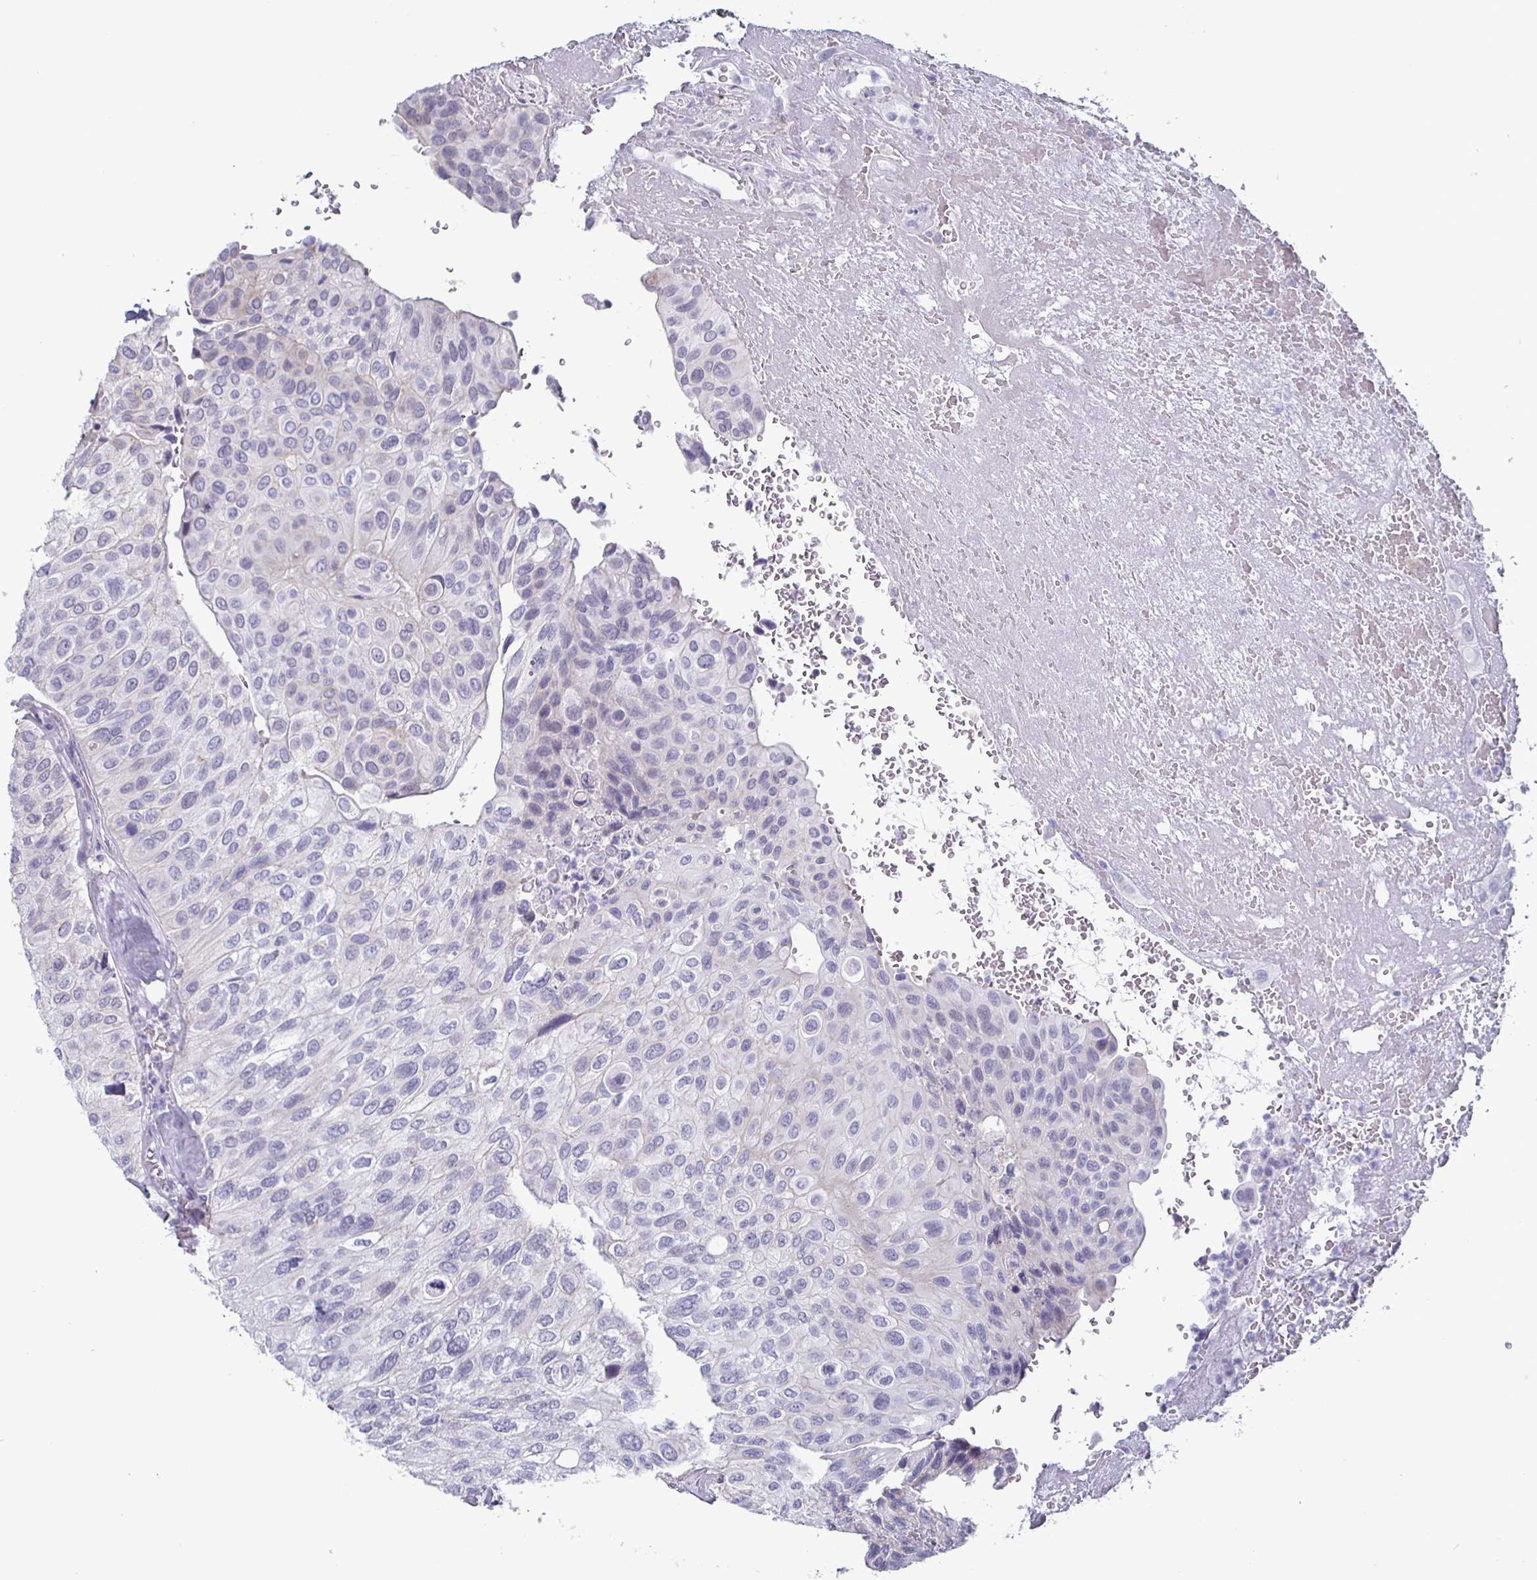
{"staining": {"intensity": "negative", "quantity": "none", "location": "none"}, "tissue": "urothelial cancer", "cell_type": "Tumor cells", "image_type": "cancer", "snomed": [{"axis": "morphology", "description": "Urothelial carcinoma, High grade"}, {"axis": "topography", "description": "Urinary bladder"}], "caption": "IHC image of human urothelial cancer stained for a protein (brown), which shows no positivity in tumor cells.", "gene": "OOSP2", "patient": {"sex": "male", "age": 66}}